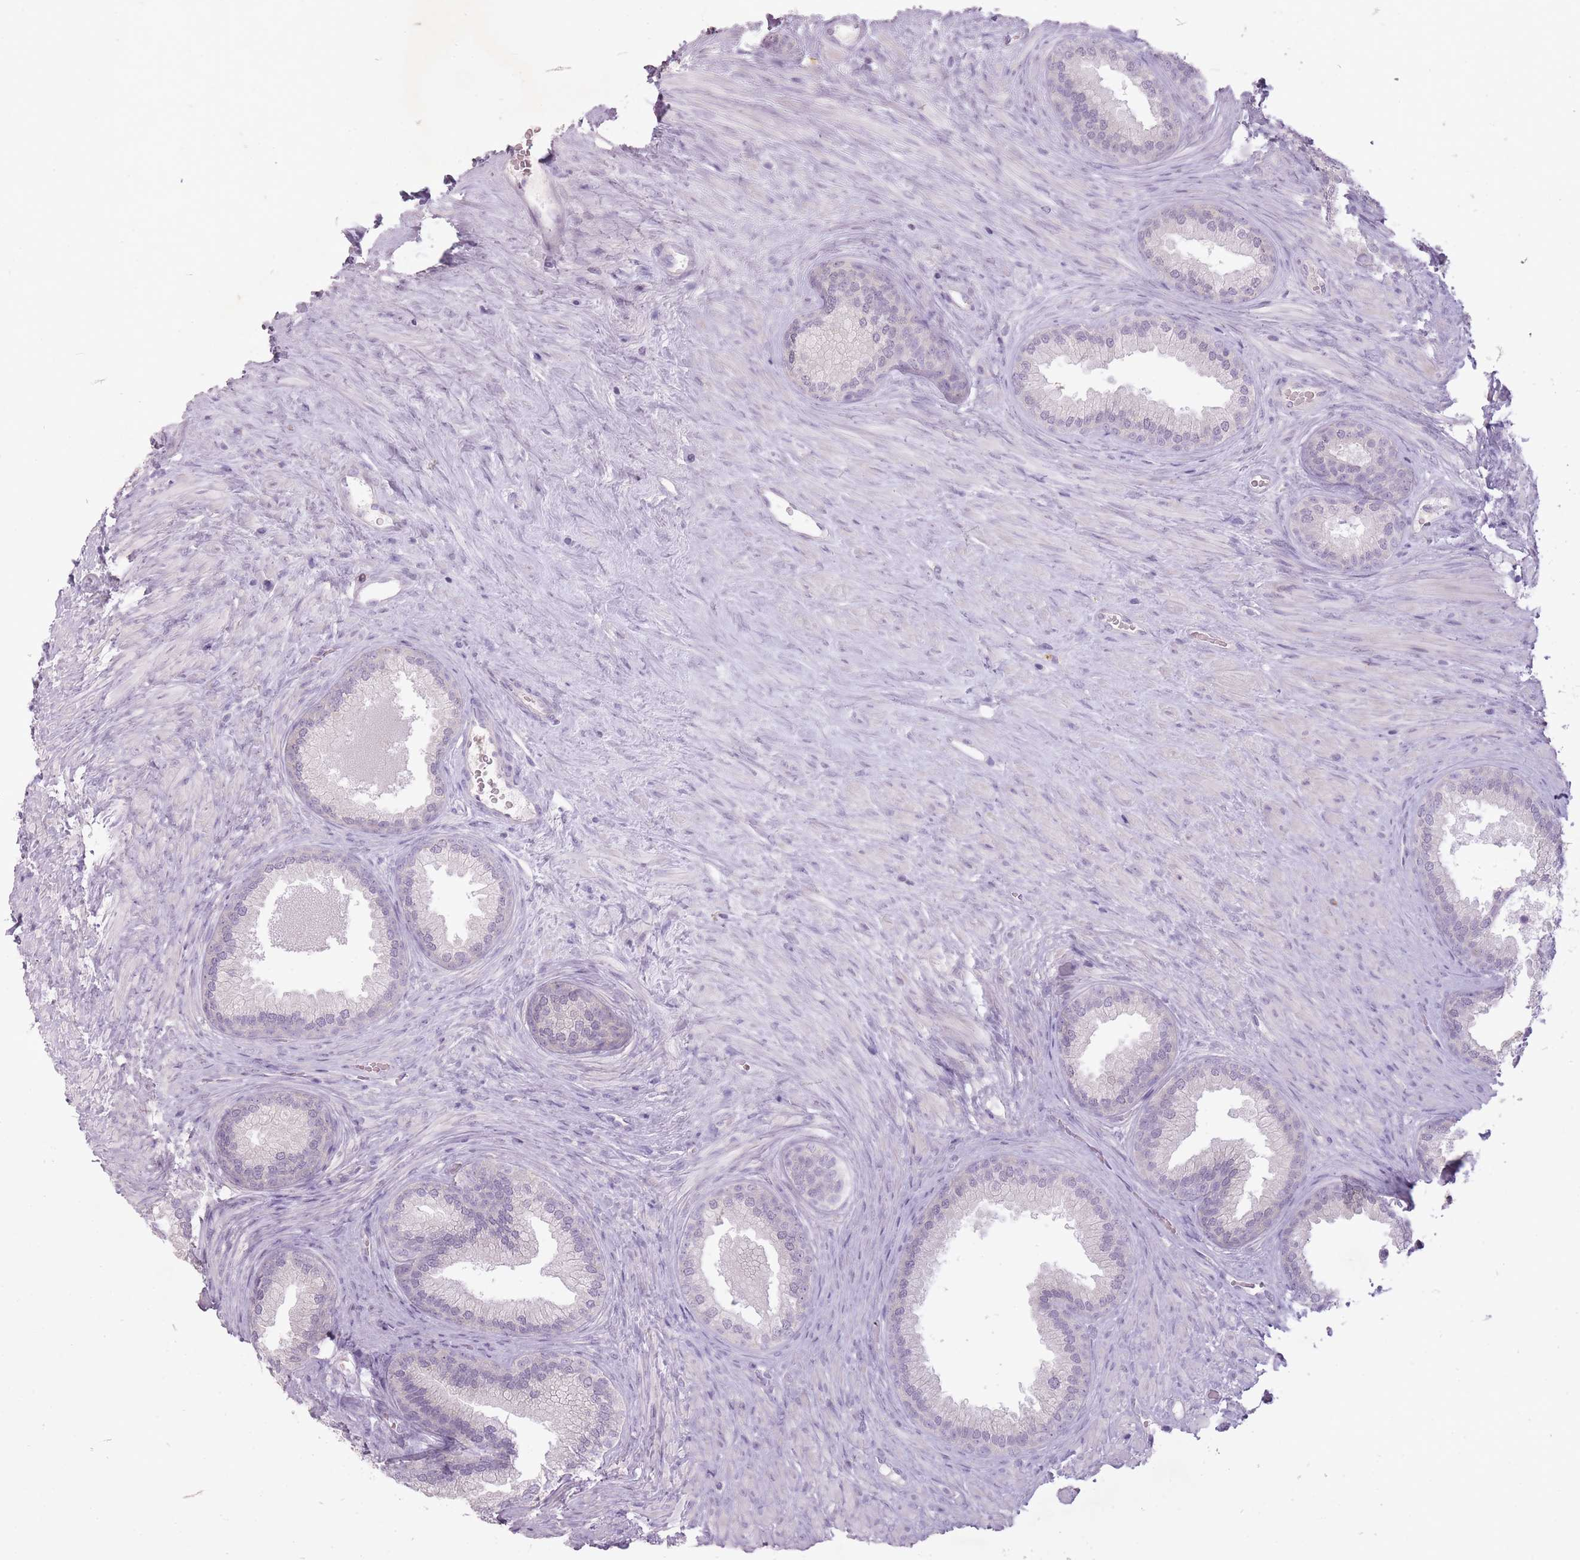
{"staining": {"intensity": "negative", "quantity": "none", "location": "none"}, "tissue": "prostate", "cell_type": "Glandular cells", "image_type": "normal", "snomed": [{"axis": "morphology", "description": "Normal tissue, NOS"}, {"axis": "topography", "description": "Prostate"}], "caption": "This is an IHC photomicrograph of normal human prostate. There is no staining in glandular cells.", "gene": "FAM43B", "patient": {"sex": "male", "age": 76}}